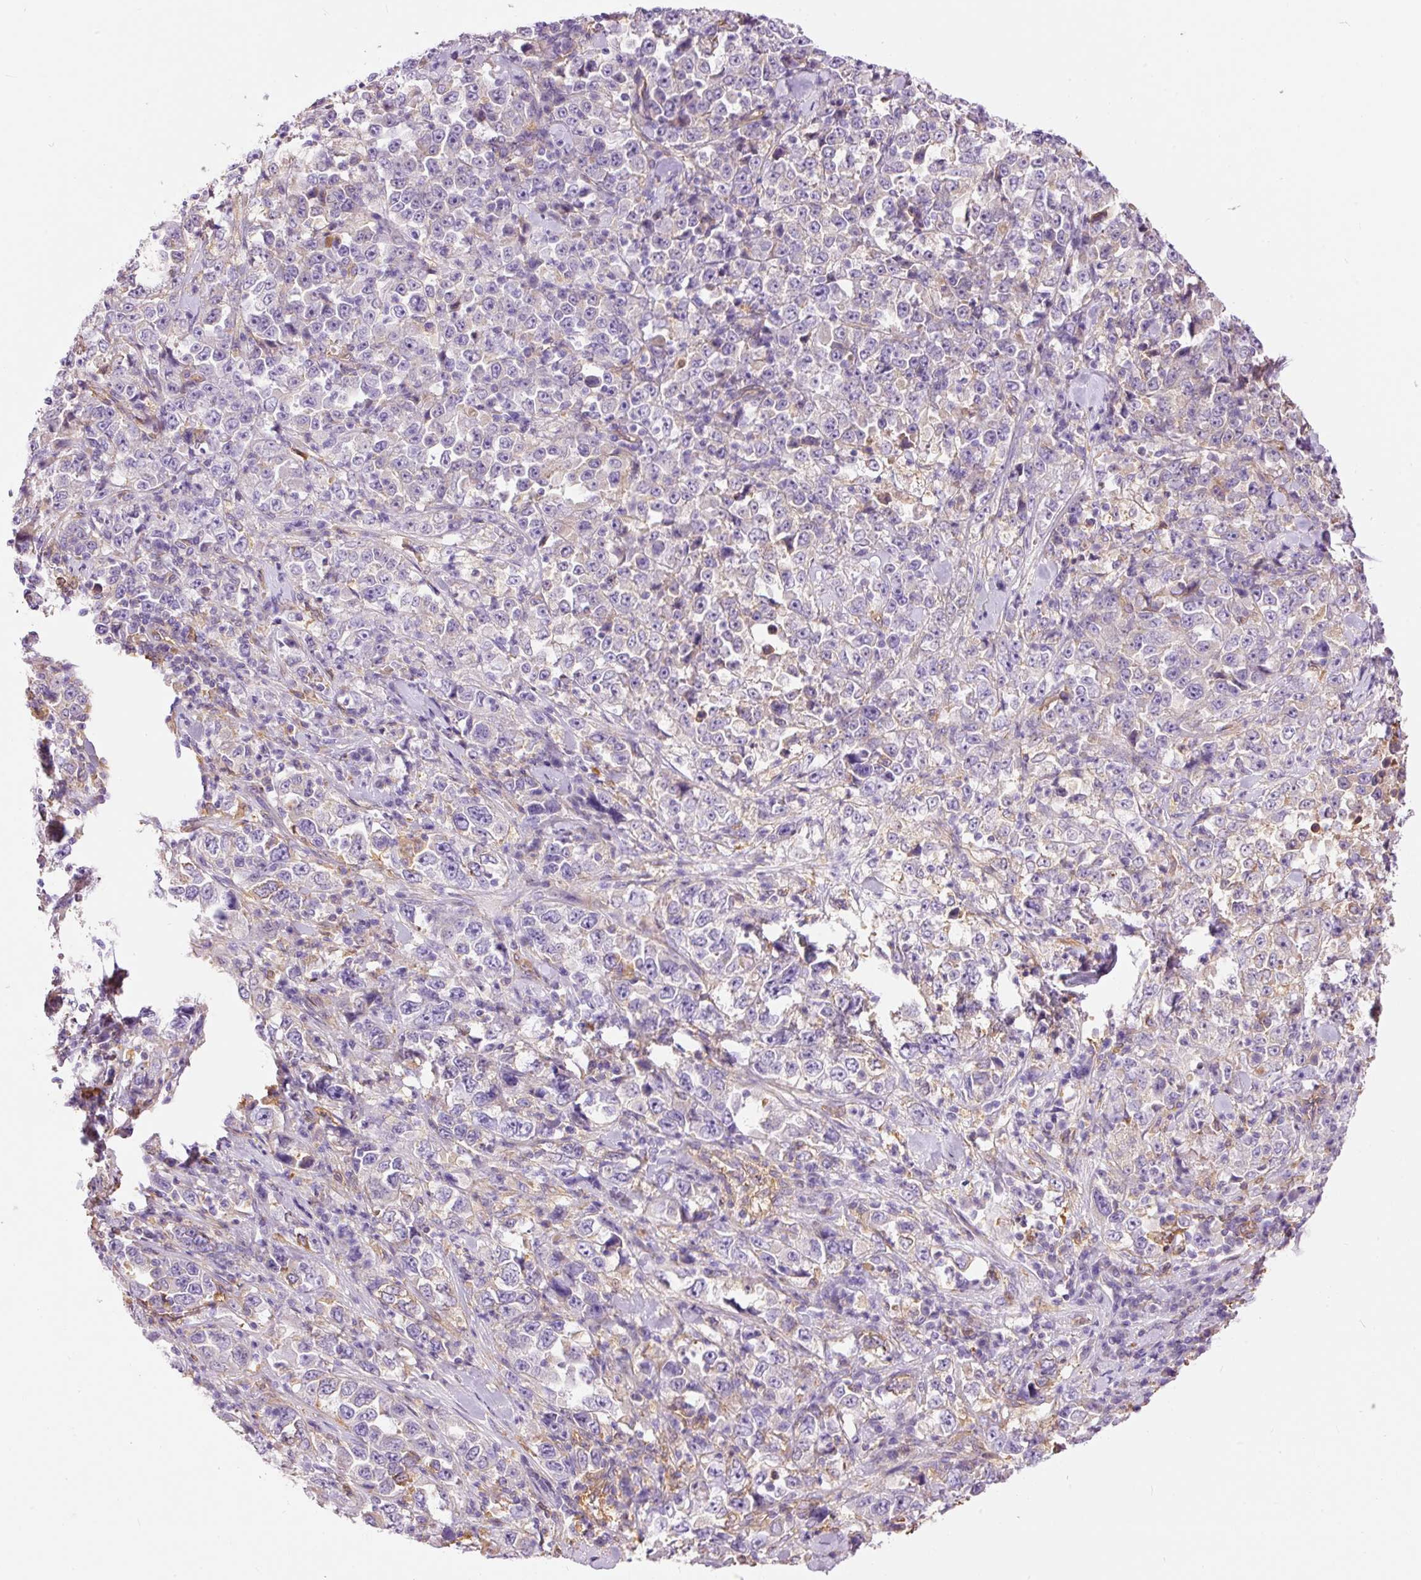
{"staining": {"intensity": "negative", "quantity": "none", "location": "none"}, "tissue": "stomach cancer", "cell_type": "Tumor cells", "image_type": "cancer", "snomed": [{"axis": "morphology", "description": "Normal tissue, NOS"}, {"axis": "morphology", "description": "Adenocarcinoma, NOS"}, {"axis": "topography", "description": "Stomach, upper"}, {"axis": "topography", "description": "Stomach"}], "caption": "Histopathology image shows no protein staining in tumor cells of stomach adenocarcinoma tissue.", "gene": "IL10RB", "patient": {"sex": "male", "age": 59}}